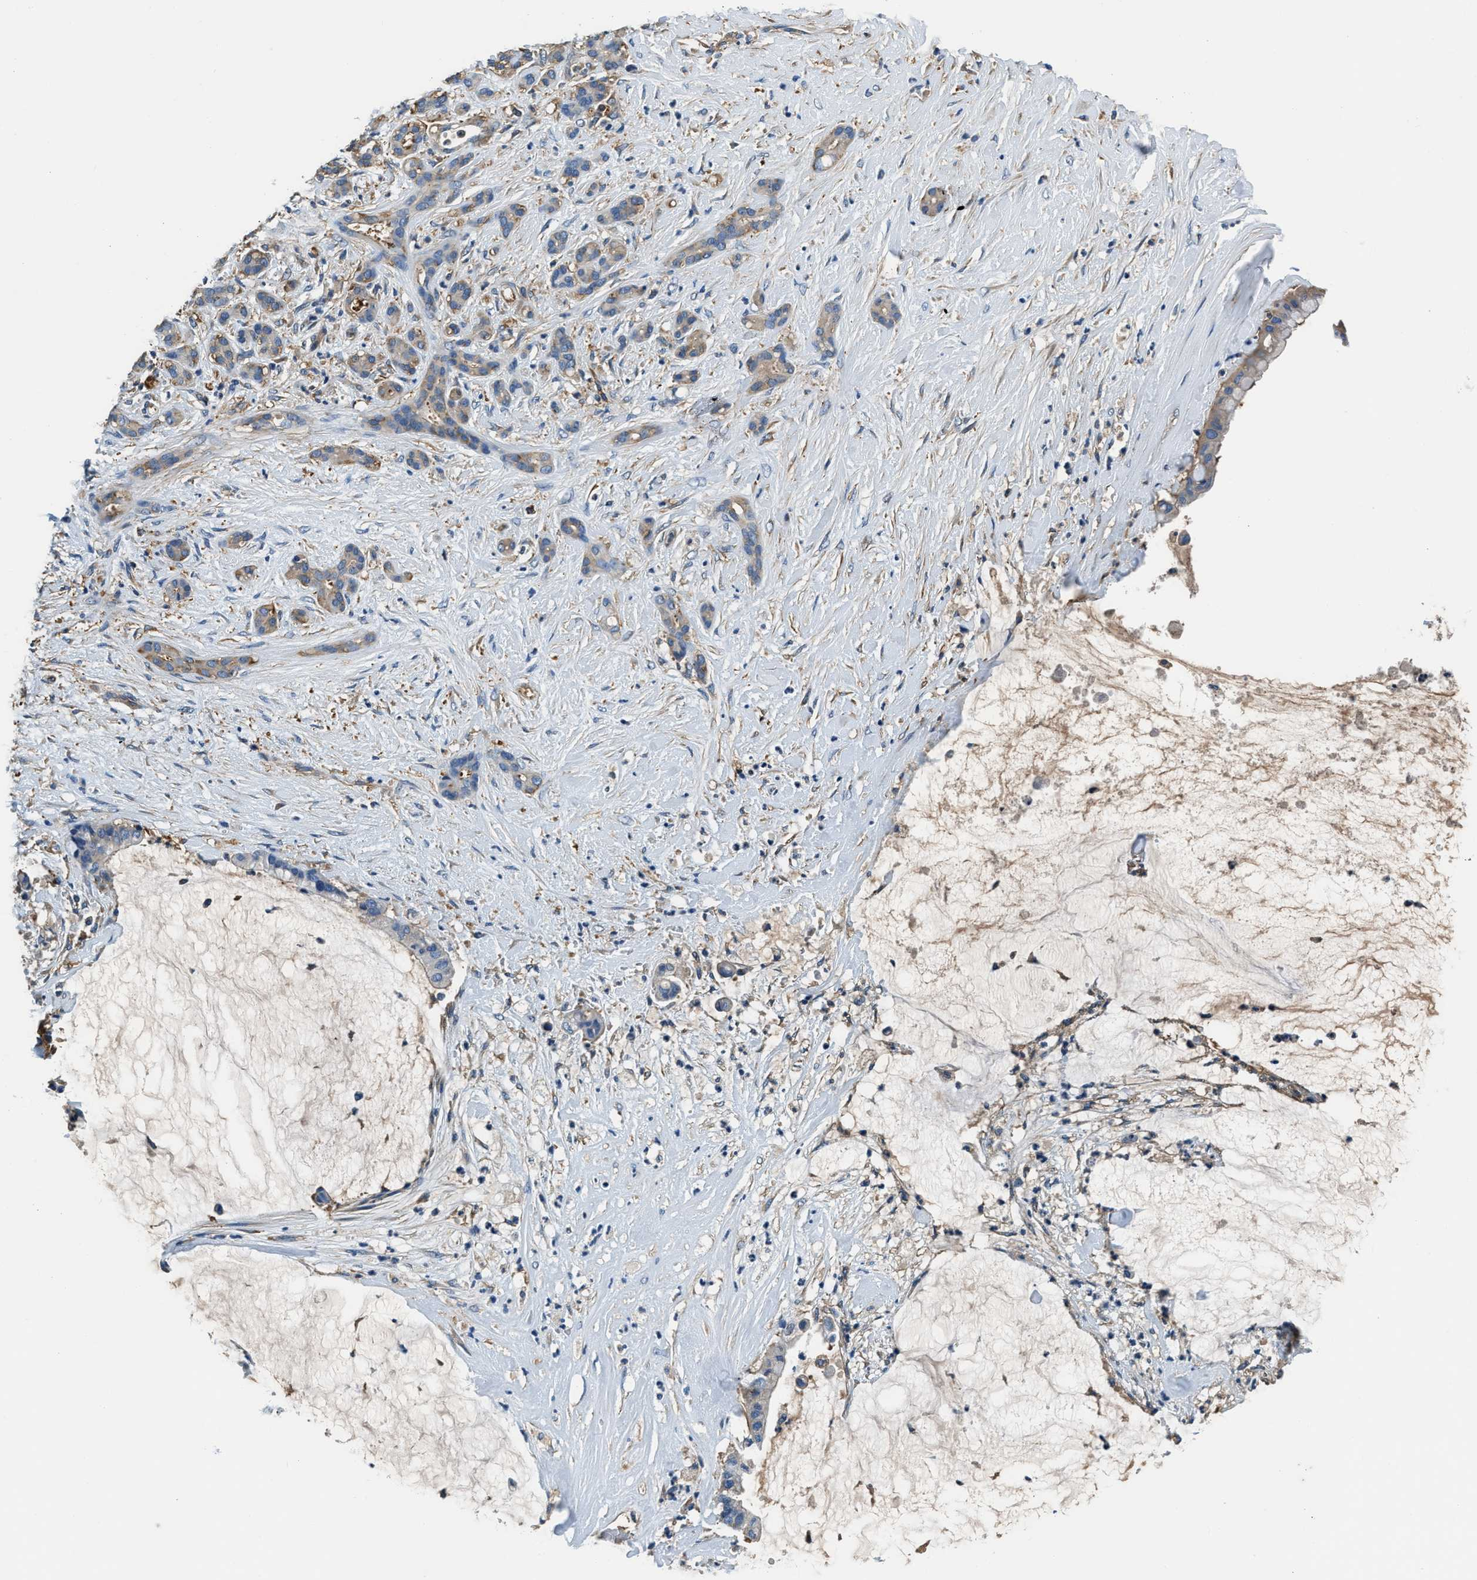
{"staining": {"intensity": "weak", "quantity": "<25%", "location": "cytoplasmic/membranous"}, "tissue": "pancreatic cancer", "cell_type": "Tumor cells", "image_type": "cancer", "snomed": [{"axis": "morphology", "description": "Adenocarcinoma, NOS"}, {"axis": "topography", "description": "Pancreas"}], "caption": "High power microscopy image of an immunohistochemistry photomicrograph of adenocarcinoma (pancreatic), revealing no significant expression in tumor cells. (Brightfield microscopy of DAB (3,3'-diaminobenzidine) IHC at high magnification).", "gene": "EEA1", "patient": {"sex": "male", "age": 41}}